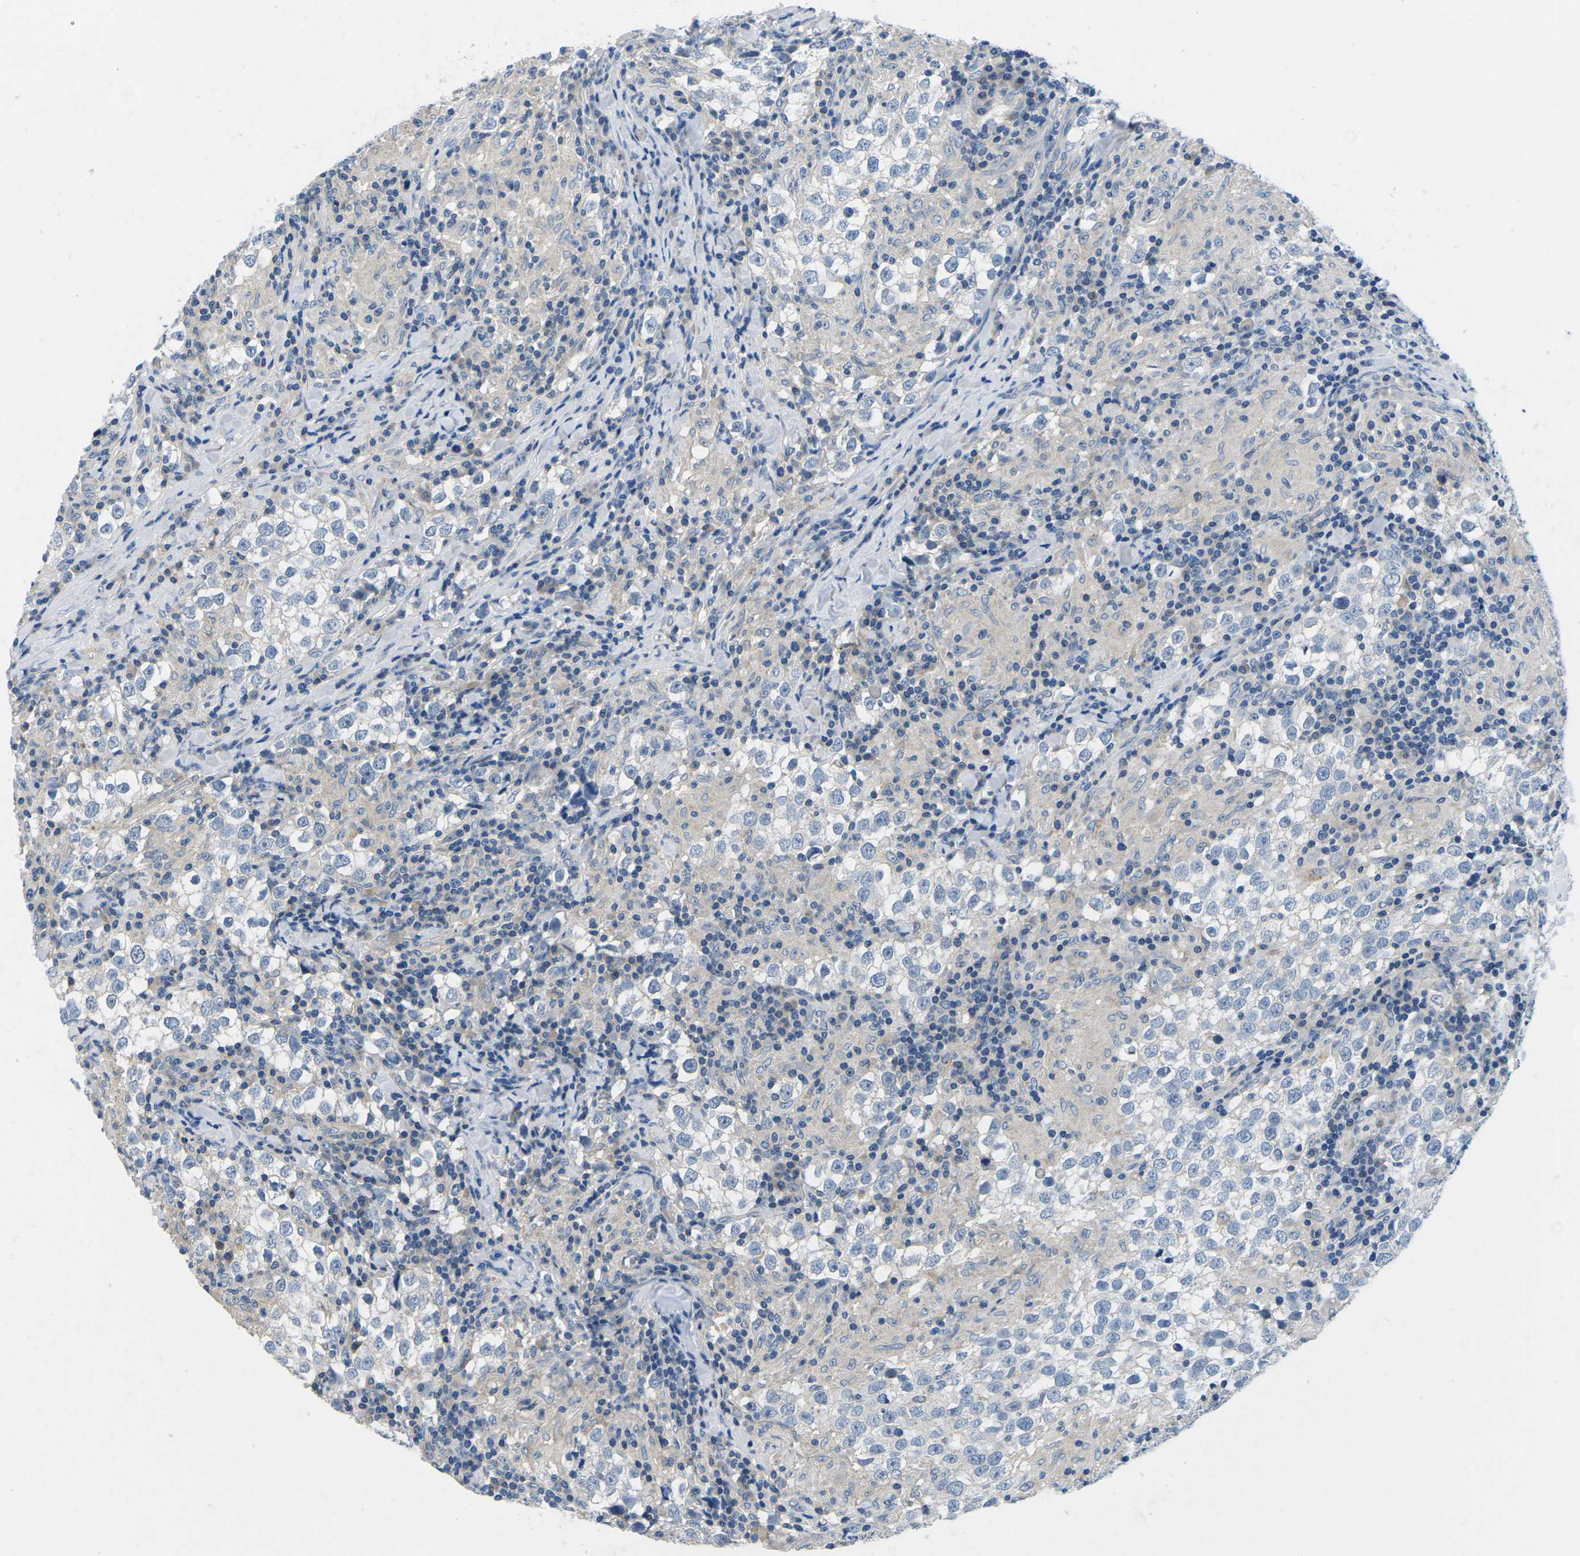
{"staining": {"intensity": "negative", "quantity": "none", "location": "none"}, "tissue": "testis cancer", "cell_type": "Tumor cells", "image_type": "cancer", "snomed": [{"axis": "morphology", "description": "Seminoma, NOS"}, {"axis": "morphology", "description": "Carcinoma, Embryonal, NOS"}, {"axis": "topography", "description": "Testis"}], "caption": "The micrograph displays no staining of tumor cells in seminoma (testis).", "gene": "PDCD6IP", "patient": {"sex": "male", "age": 36}}